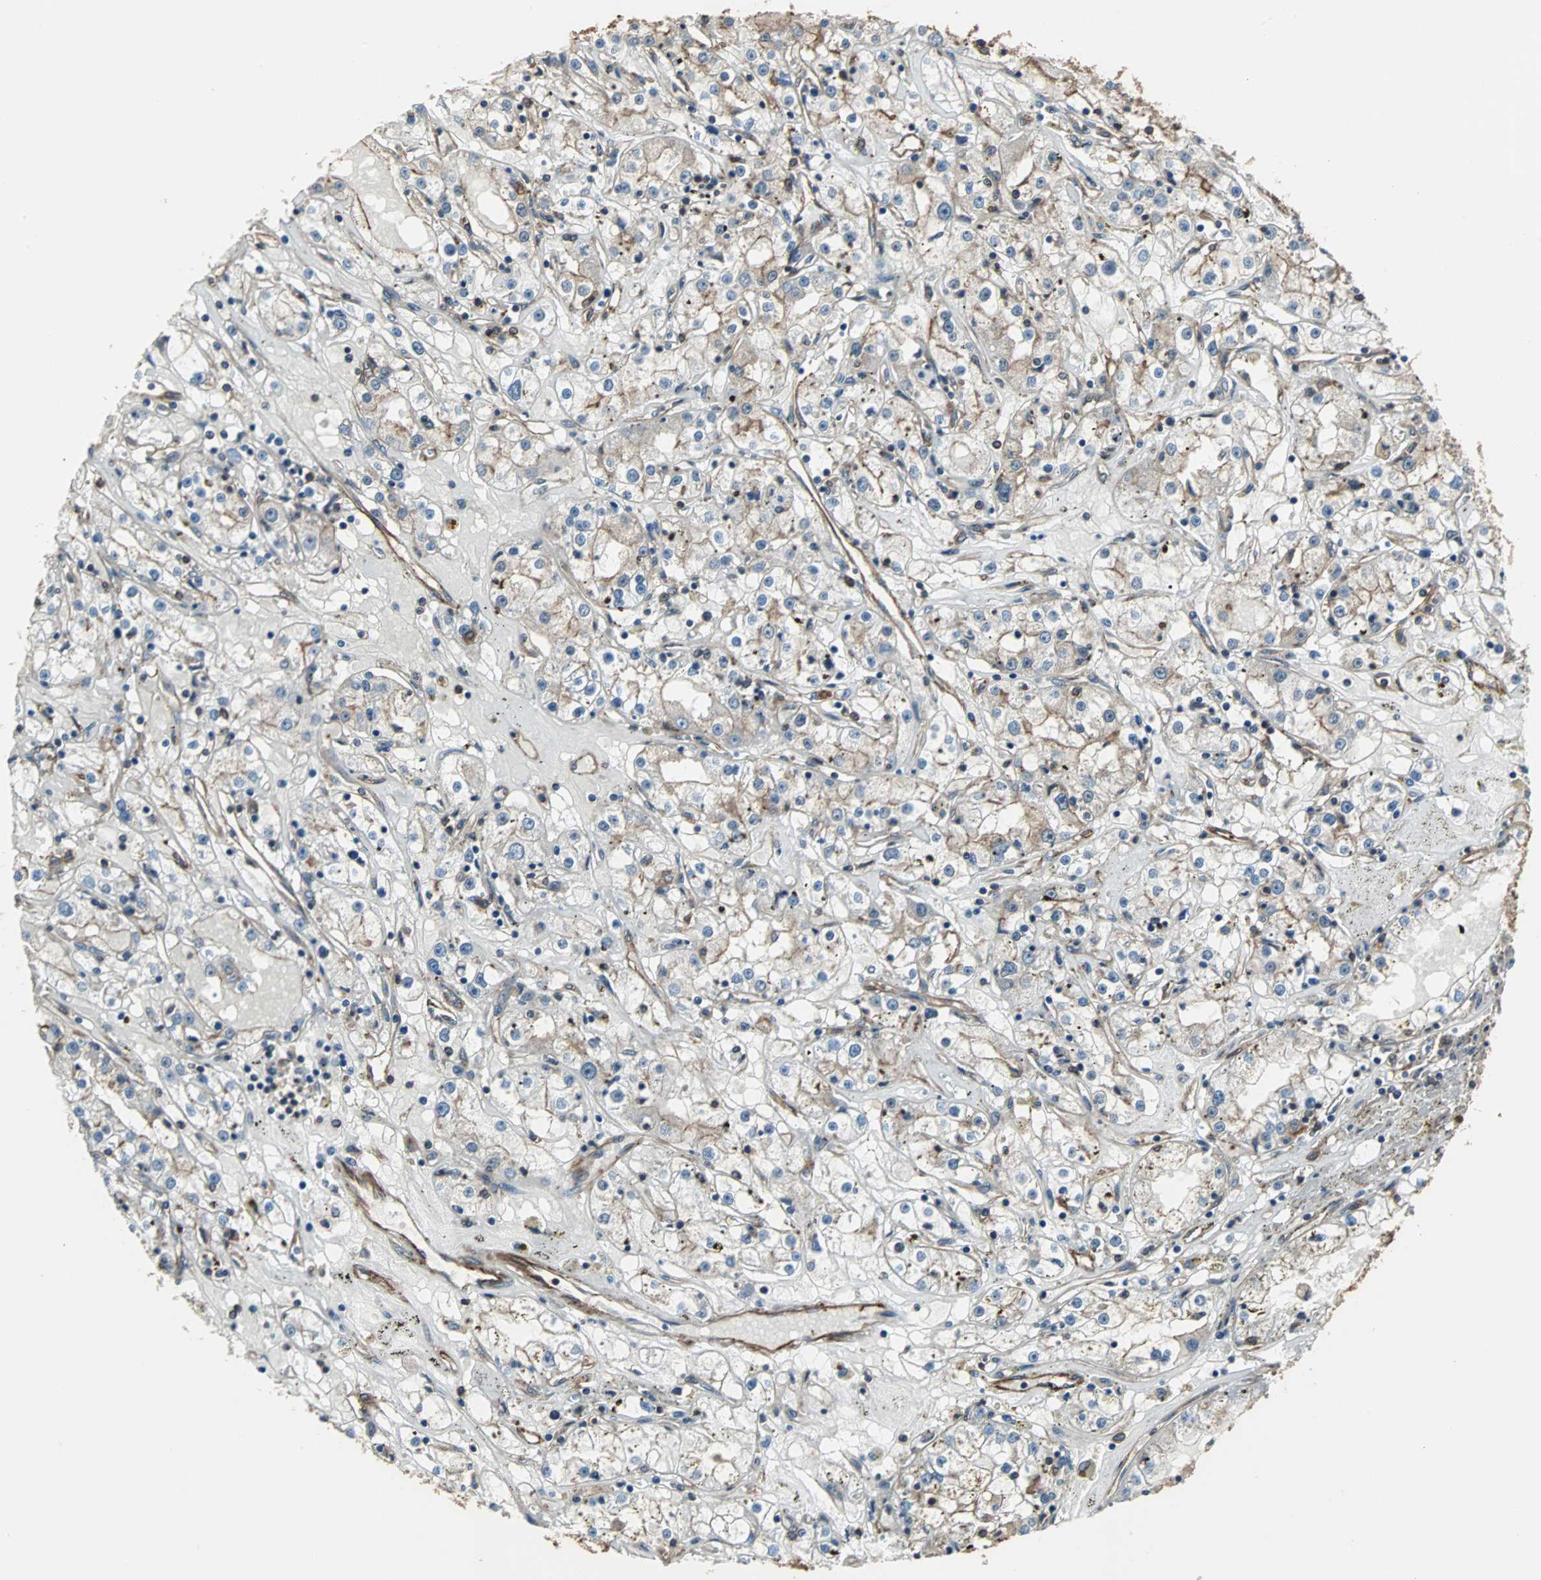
{"staining": {"intensity": "weak", "quantity": "25%-75%", "location": "cytoplasmic/membranous"}, "tissue": "renal cancer", "cell_type": "Tumor cells", "image_type": "cancer", "snomed": [{"axis": "morphology", "description": "Adenocarcinoma, NOS"}, {"axis": "topography", "description": "Kidney"}], "caption": "Renal cancer (adenocarcinoma) tissue reveals weak cytoplasmic/membranous staining in approximately 25%-75% of tumor cells, visualized by immunohistochemistry.", "gene": "ACTN1", "patient": {"sex": "male", "age": 56}}